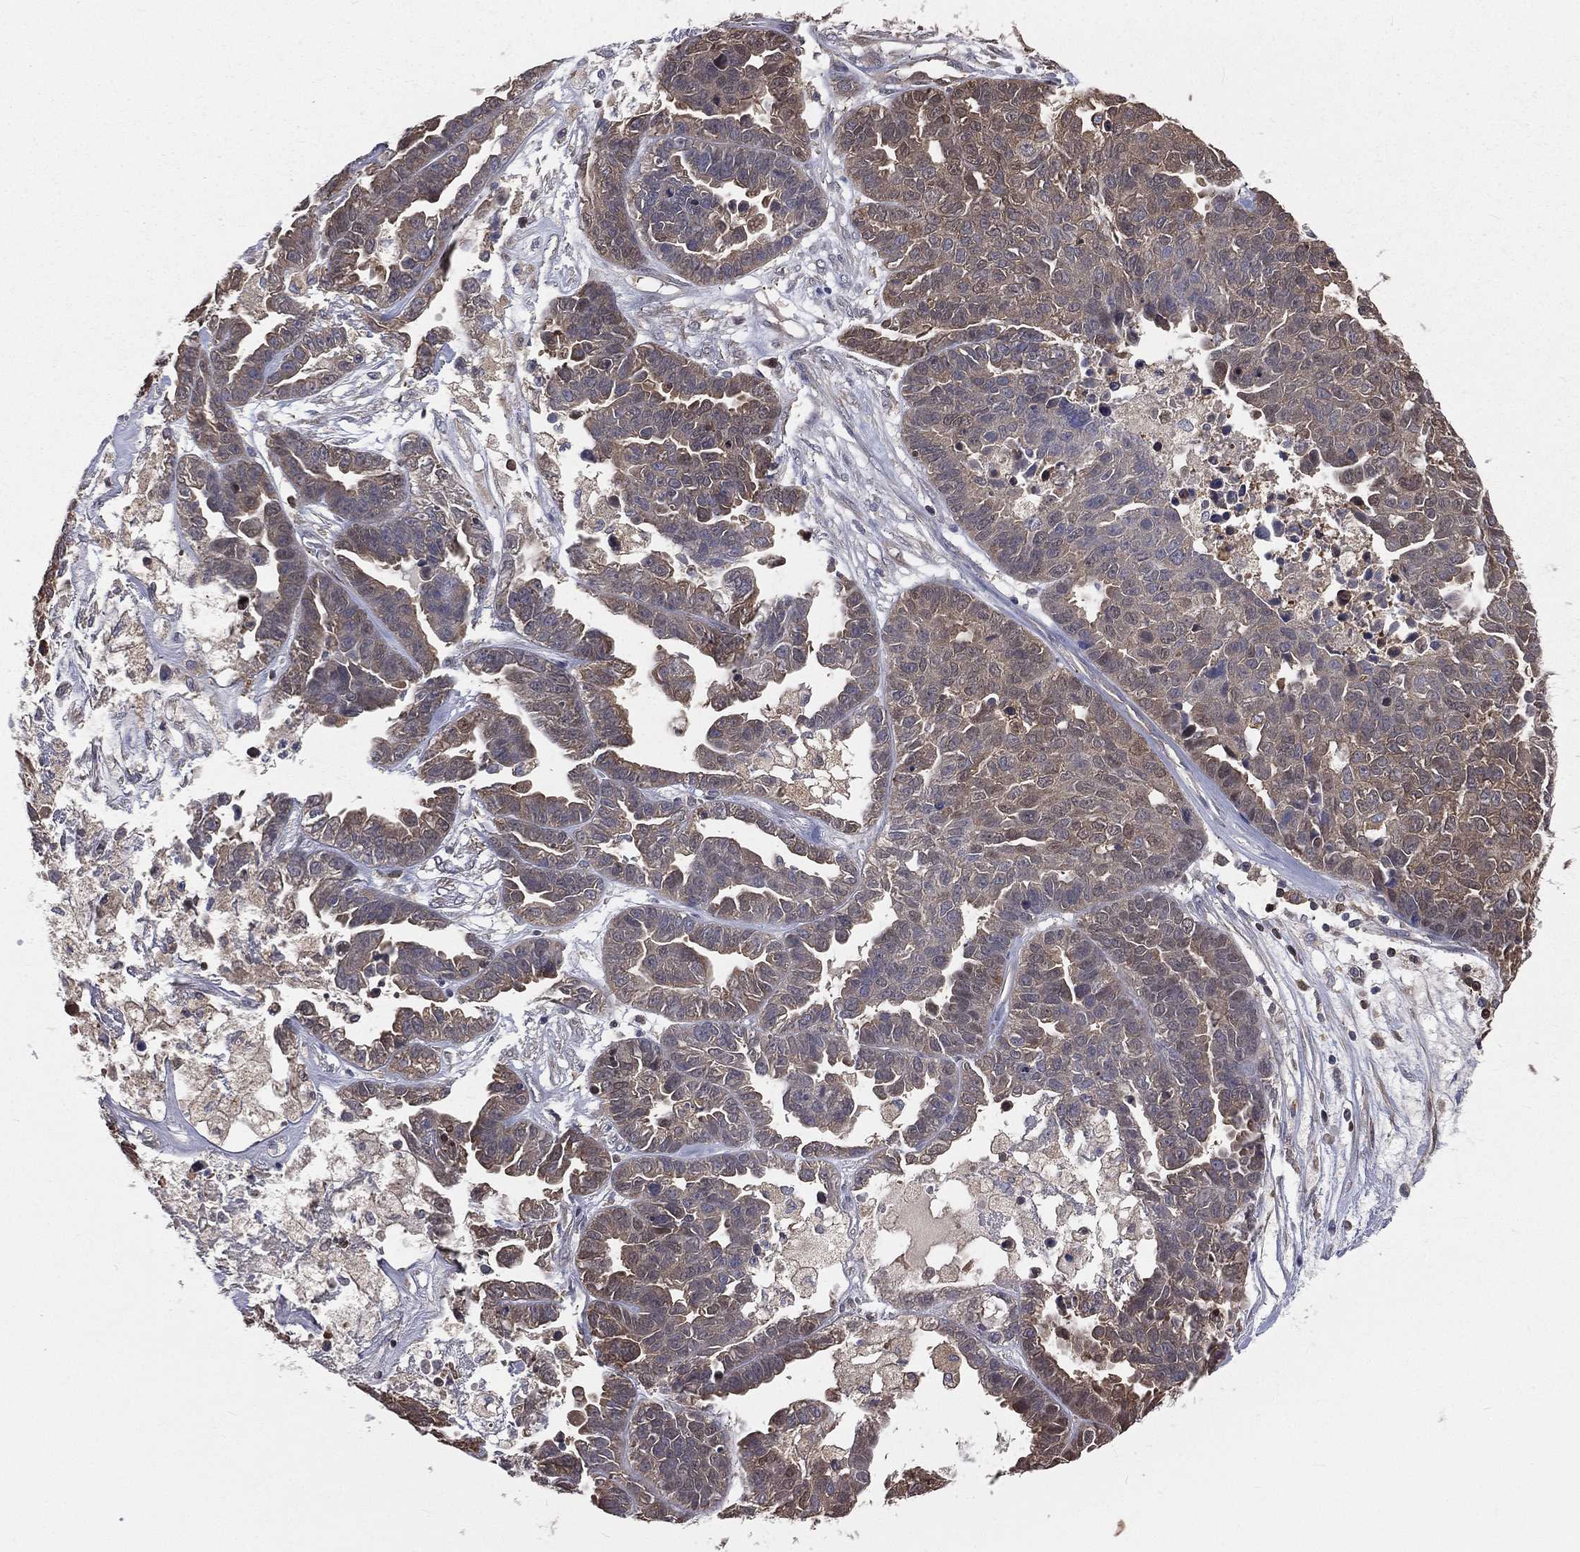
{"staining": {"intensity": "negative", "quantity": "none", "location": "none"}, "tissue": "ovarian cancer", "cell_type": "Tumor cells", "image_type": "cancer", "snomed": [{"axis": "morphology", "description": "Cystadenocarcinoma, serous, NOS"}, {"axis": "topography", "description": "Ovary"}], "caption": "Immunohistochemical staining of human ovarian cancer exhibits no significant positivity in tumor cells.", "gene": "TBC1D2", "patient": {"sex": "female", "age": 87}}